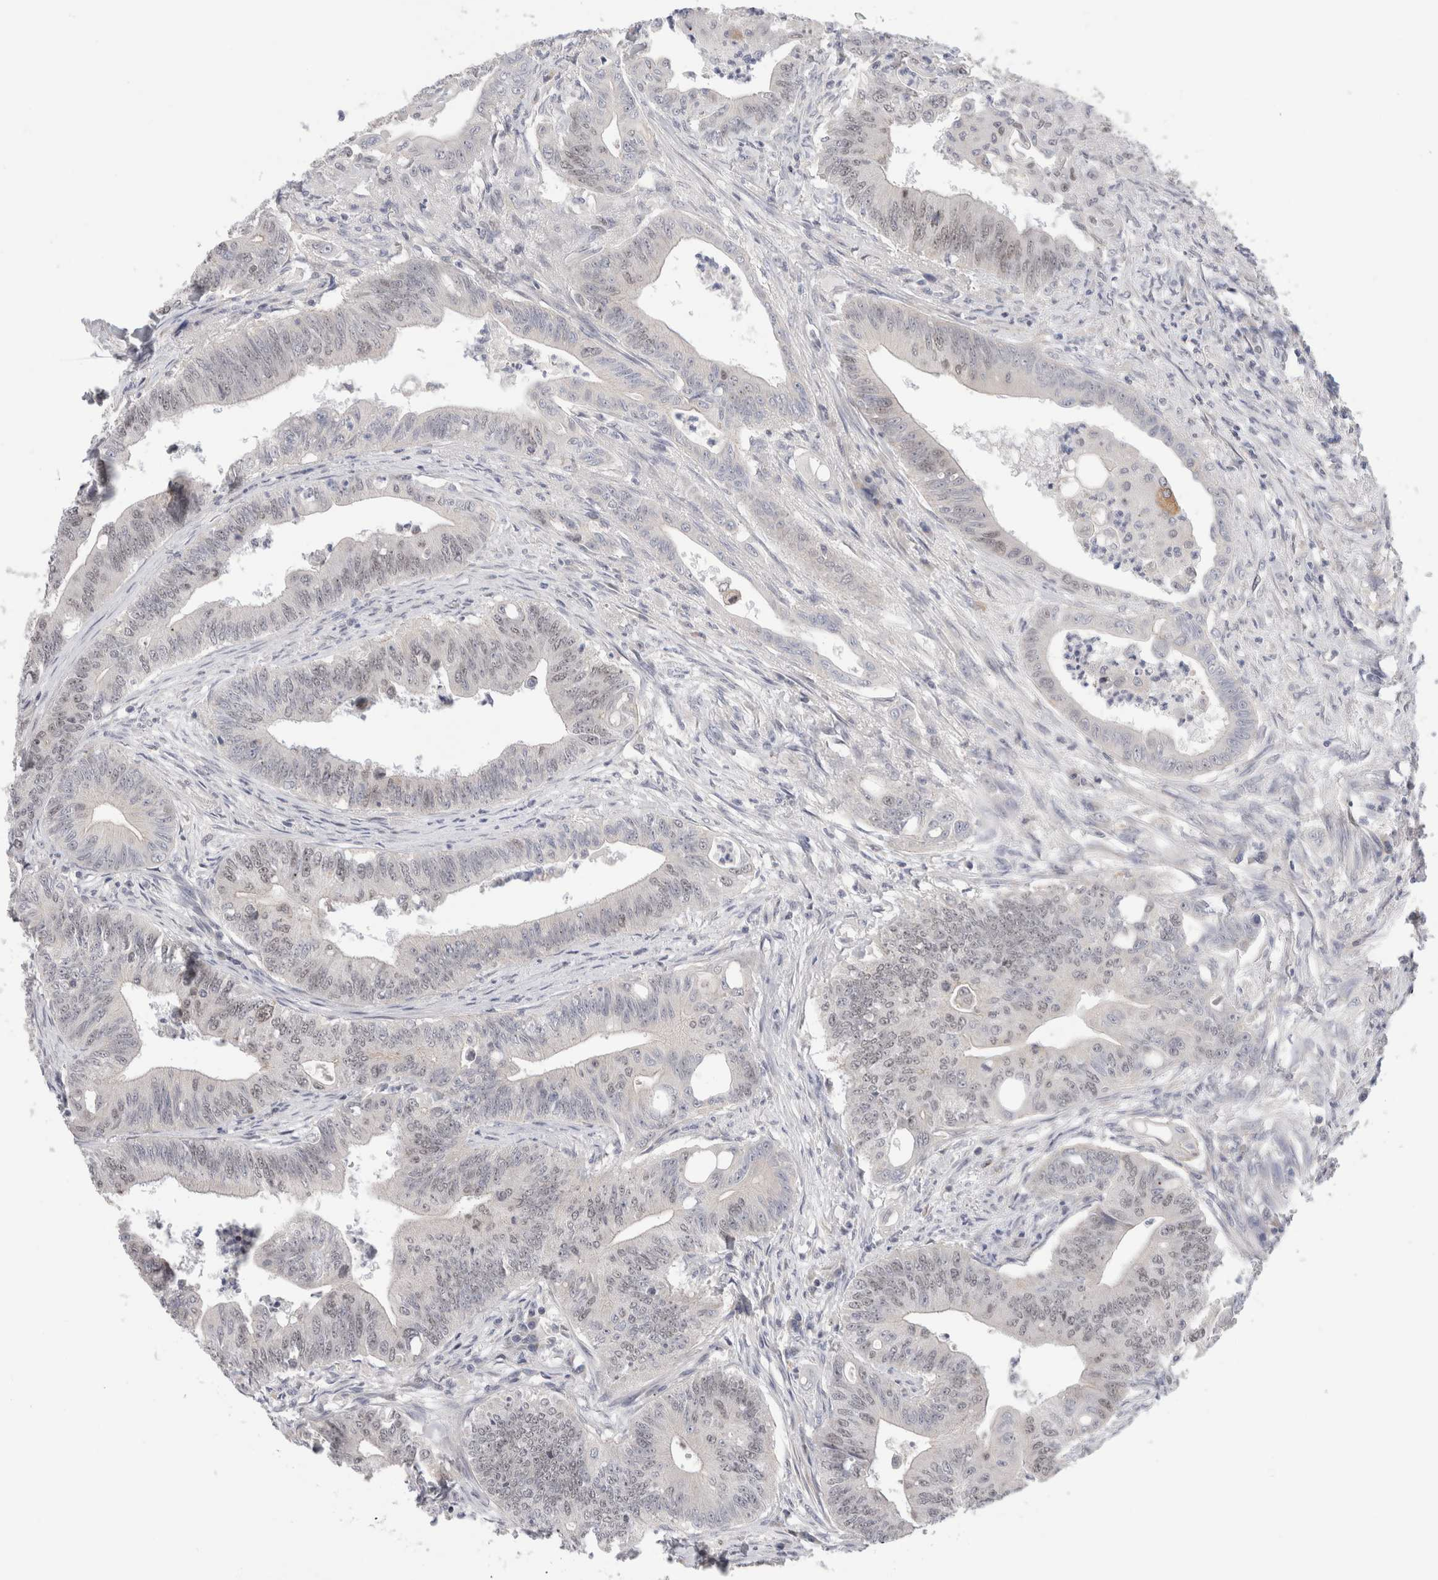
{"staining": {"intensity": "weak", "quantity": "<25%", "location": "nuclear"}, "tissue": "colorectal cancer", "cell_type": "Tumor cells", "image_type": "cancer", "snomed": [{"axis": "morphology", "description": "Adenoma, NOS"}, {"axis": "morphology", "description": "Adenocarcinoma, NOS"}, {"axis": "topography", "description": "Colon"}], "caption": "An immunohistochemistry histopathology image of colorectal cancer (adenoma) is shown. There is no staining in tumor cells of colorectal cancer (adenoma). (Brightfield microscopy of DAB IHC at high magnification).", "gene": "SYTL5", "patient": {"sex": "male", "age": 79}}